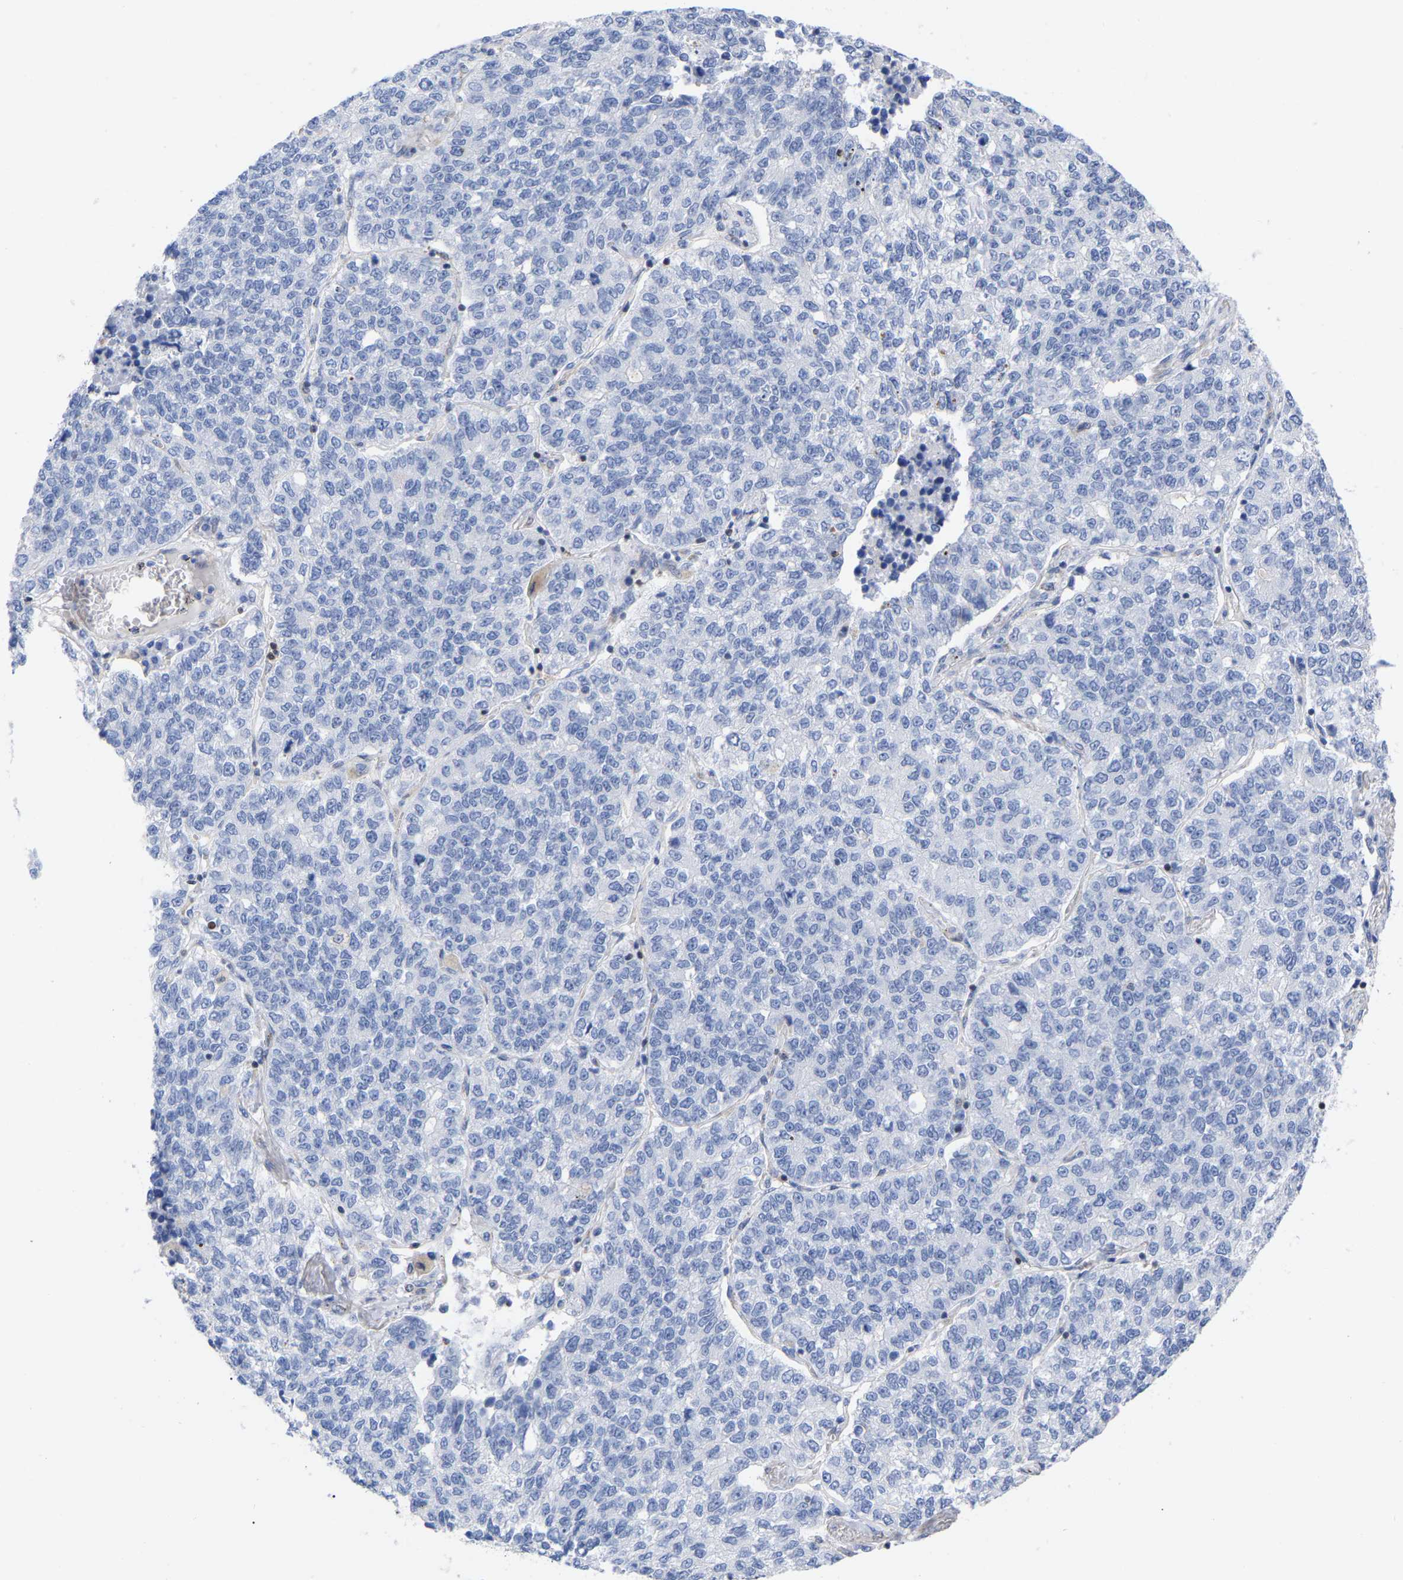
{"staining": {"intensity": "negative", "quantity": "none", "location": "none"}, "tissue": "lung cancer", "cell_type": "Tumor cells", "image_type": "cancer", "snomed": [{"axis": "morphology", "description": "Adenocarcinoma, NOS"}, {"axis": "topography", "description": "Lung"}], "caption": "A micrograph of human lung adenocarcinoma is negative for staining in tumor cells. (DAB immunohistochemistry, high magnification).", "gene": "GIMAP4", "patient": {"sex": "male", "age": 49}}